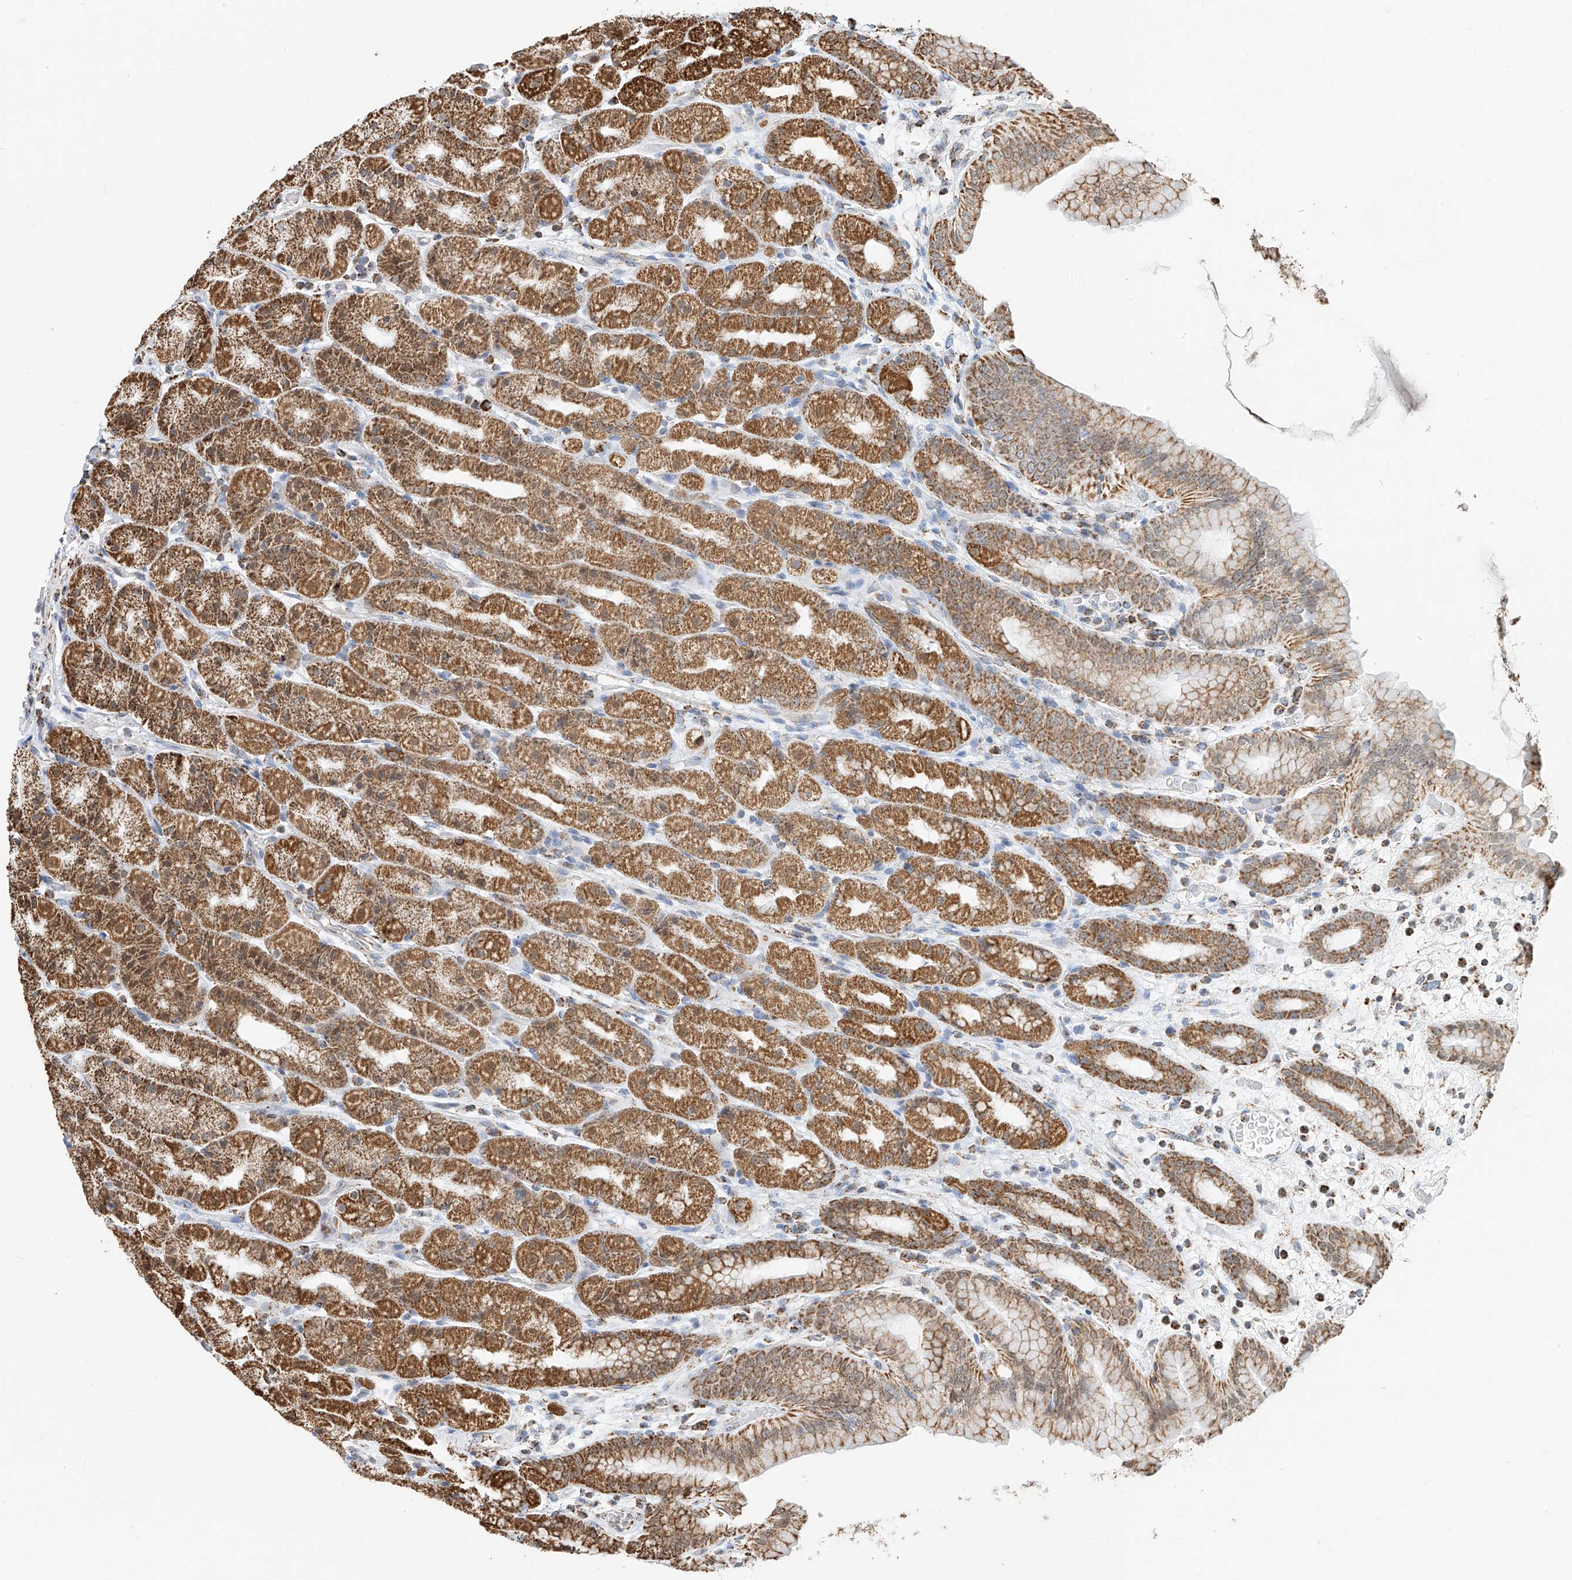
{"staining": {"intensity": "moderate", "quantity": ">75%", "location": "cytoplasmic/membranous"}, "tissue": "stomach", "cell_type": "Glandular cells", "image_type": "normal", "snomed": [{"axis": "morphology", "description": "Normal tissue, NOS"}, {"axis": "topography", "description": "Stomach, upper"}], "caption": "High-magnification brightfield microscopy of benign stomach stained with DAB (brown) and counterstained with hematoxylin (blue). glandular cells exhibit moderate cytoplasmic/membranous positivity is present in about>75% of cells. (DAB IHC, brown staining for protein, blue staining for nuclei).", "gene": "PPA2", "patient": {"sex": "male", "age": 68}}